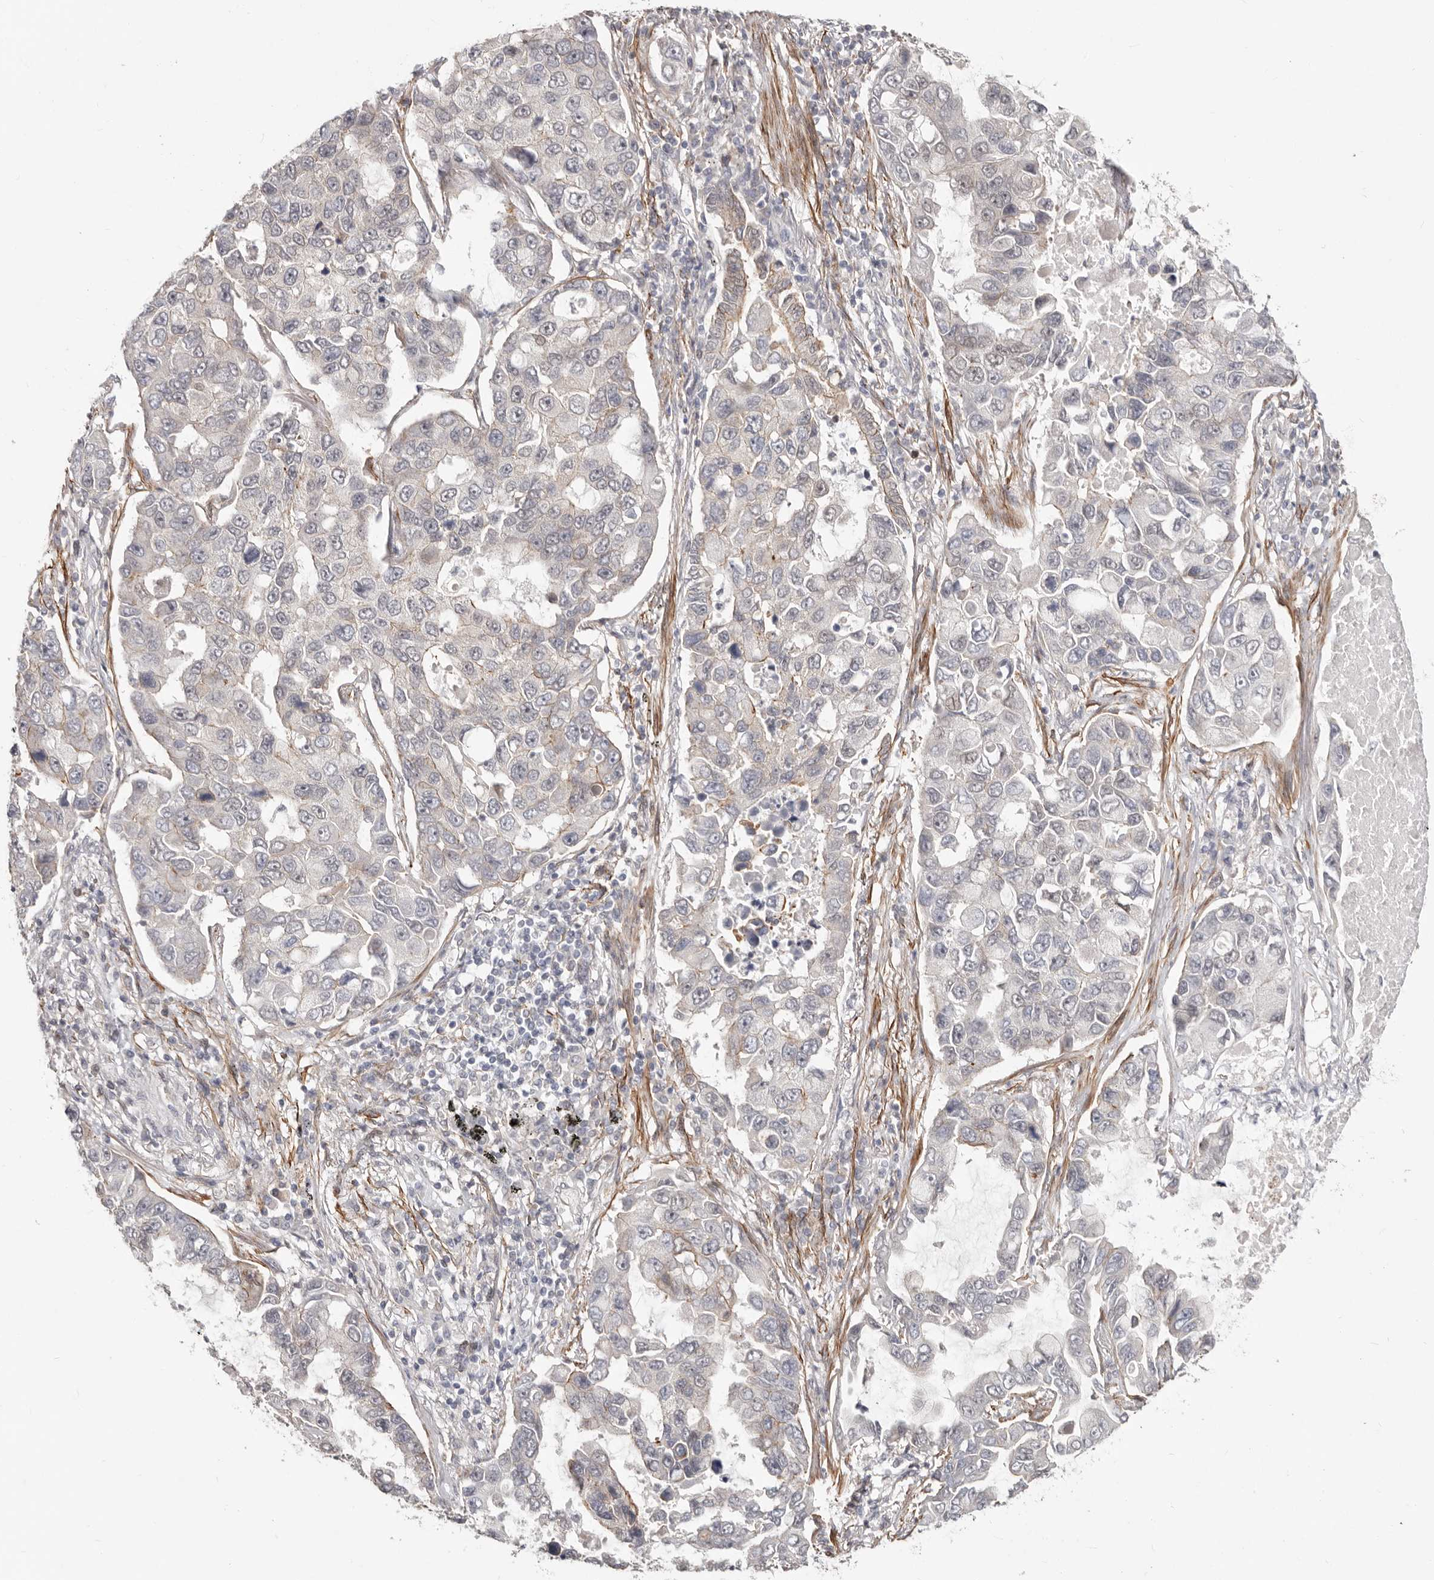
{"staining": {"intensity": "weak", "quantity": "<25%", "location": "cytoplasmic/membranous"}, "tissue": "lung cancer", "cell_type": "Tumor cells", "image_type": "cancer", "snomed": [{"axis": "morphology", "description": "Adenocarcinoma, NOS"}, {"axis": "topography", "description": "Lung"}], "caption": "An image of human lung cancer (adenocarcinoma) is negative for staining in tumor cells.", "gene": "SZT2", "patient": {"sex": "male", "age": 64}}